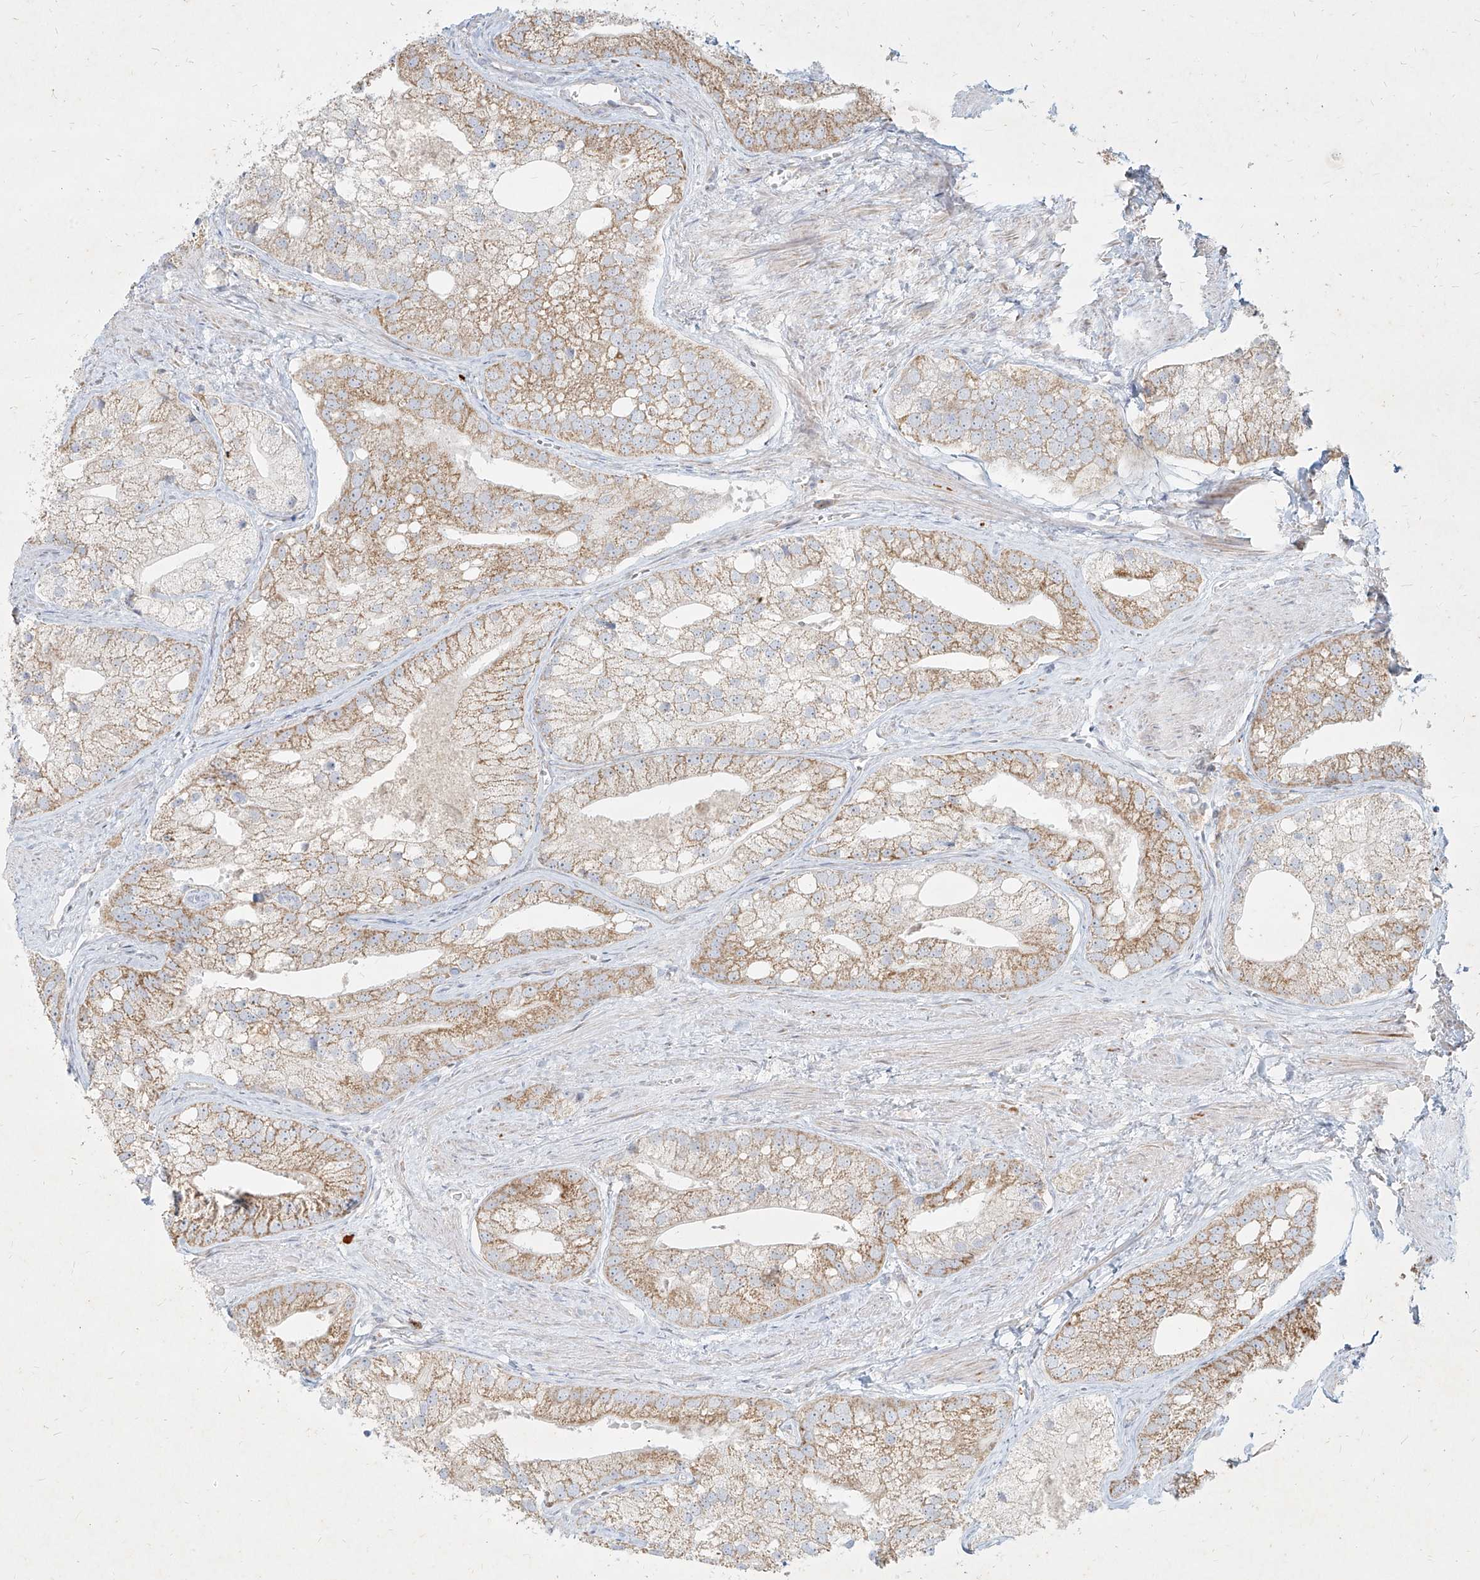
{"staining": {"intensity": "moderate", "quantity": "25%-75%", "location": "cytoplasmic/membranous"}, "tissue": "prostate cancer", "cell_type": "Tumor cells", "image_type": "cancer", "snomed": [{"axis": "morphology", "description": "Adenocarcinoma, Low grade"}, {"axis": "topography", "description": "Prostate"}], "caption": "Low-grade adenocarcinoma (prostate) tissue displays moderate cytoplasmic/membranous expression in about 25%-75% of tumor cells, visualized by immunohistochemistry.", "gene": "MTX2", "patient": {"sex": "male", "age": 69}}